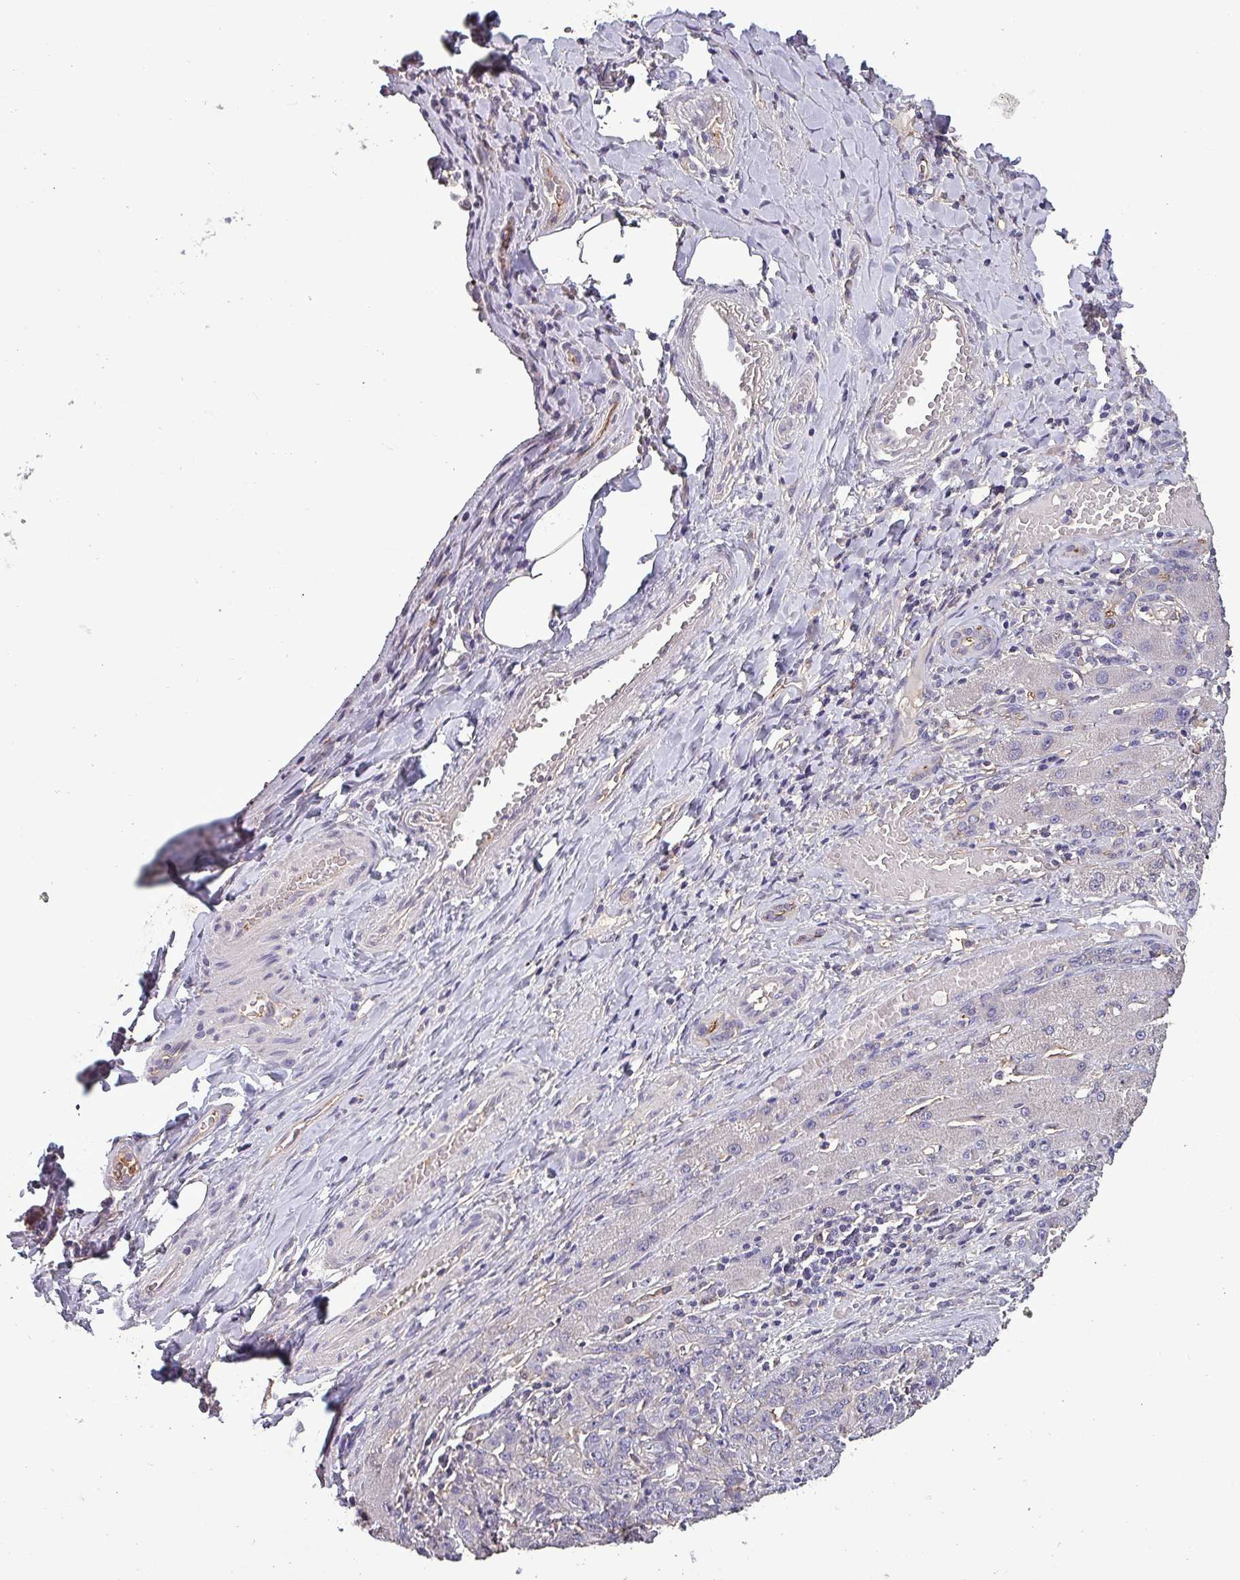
{"staining": {"intensity": "negative", "quantity": "none", "location": "none"}, "tissue": "liver cancer", "cell_type": "Tumor cells", "image_type": "cancer", "snomed": [{"axis": "morphology", "description": "Cholangiocarcinoma"}, {"axis": "topography", "description": "Liver"}], "caption": "A histopathology image of liver cholangiocarcinoma stained for a protein reveals no brown staining in tumor cells.", "gene": "HTRA4", "patient": {"sex": "male", "age": 59}}